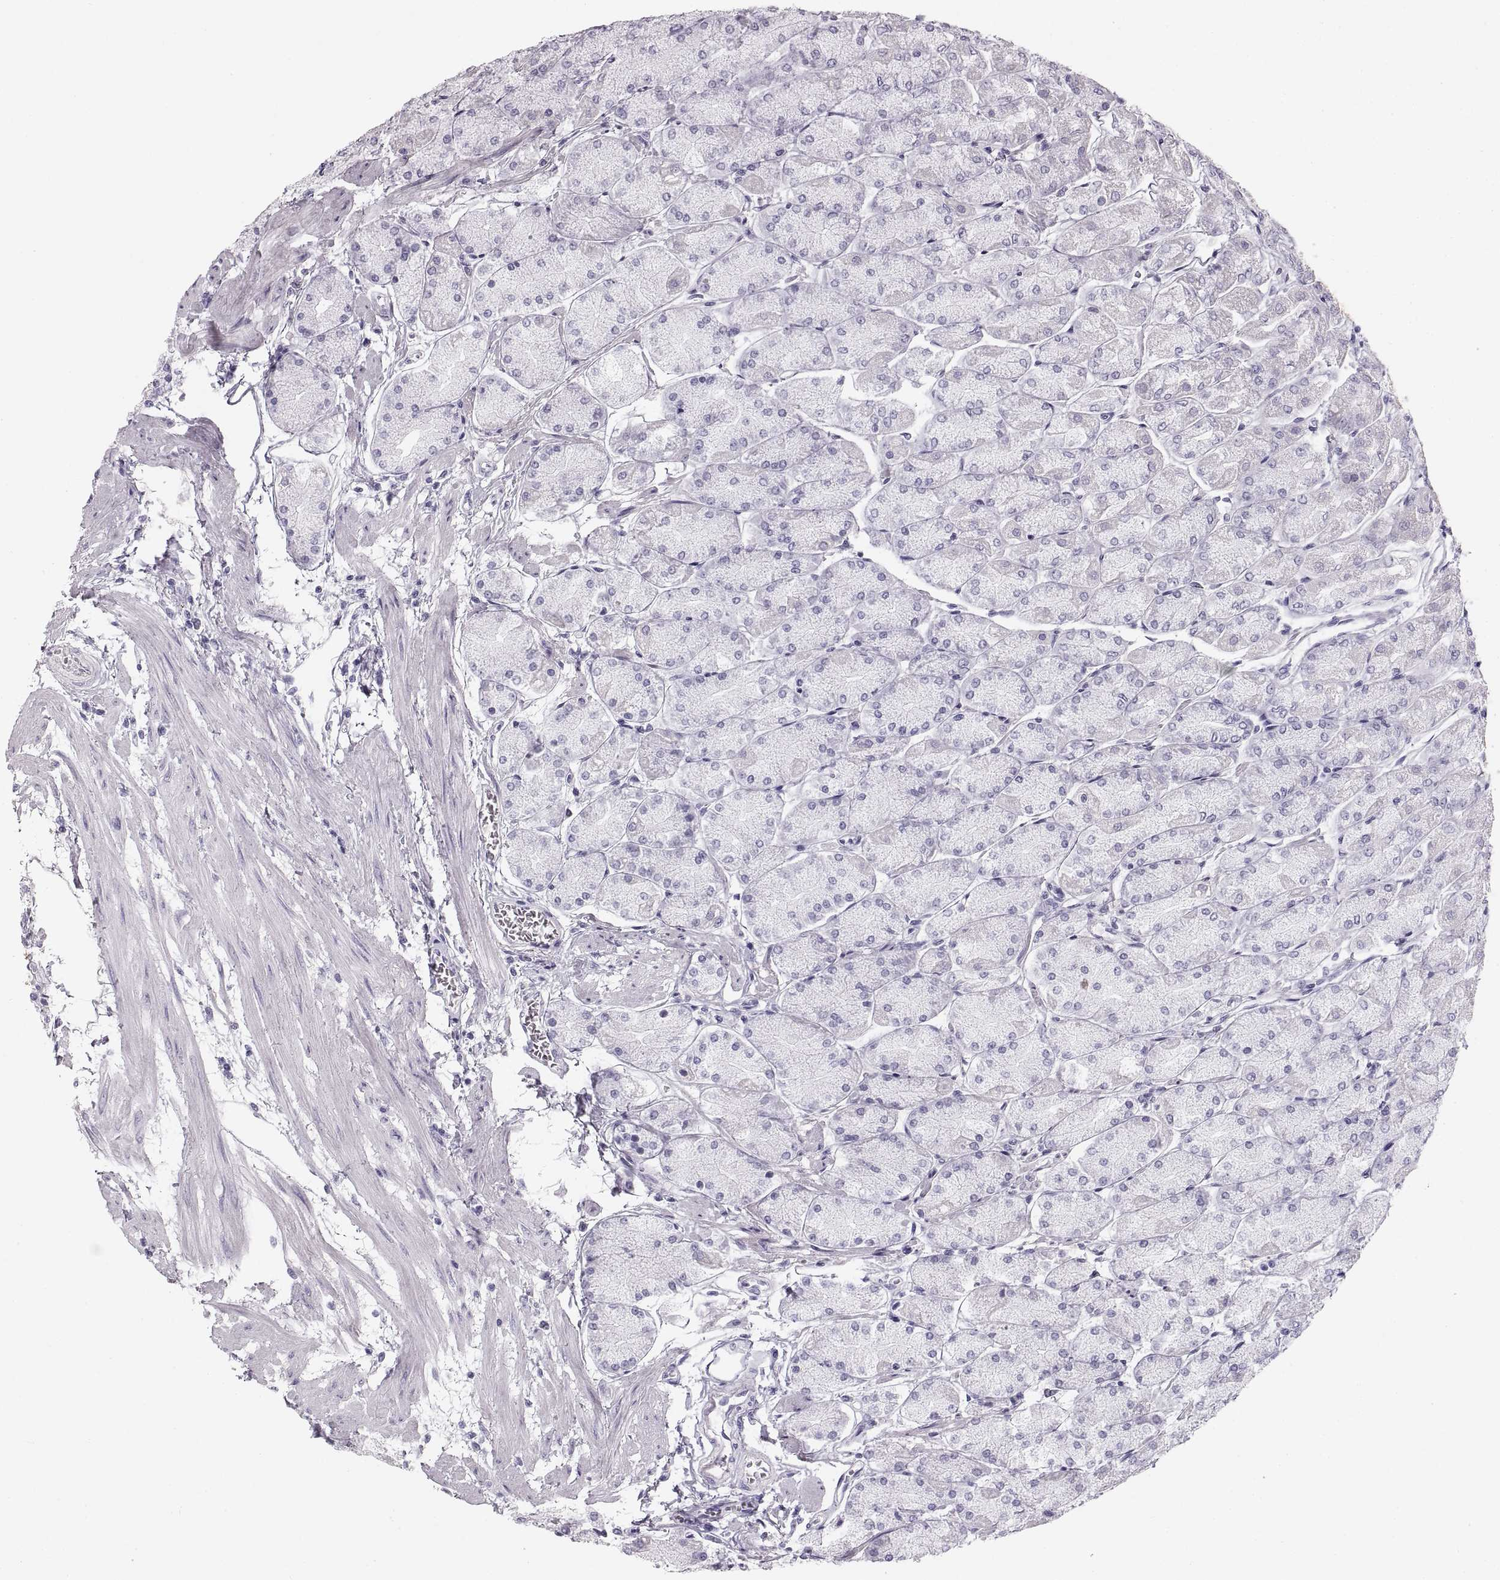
{"staining": {"intensity": "negative", "quantity": "none", "location": "none"}, "tissue": "stomach", "cell_type": "Glandular cells", "image_type": "normal", "snomed": [{"axis": "morphology", "description": "Normal tissue, NOS"}, {"axis": "topography", "description": "Stomach, upper"}], "caption": "Immunohistochemical staining of unremarkable stomach demonstrates no significant expression in glandular cells.", "gene": "CRYAA", "patient": {"sex": "male", "age": 60}}